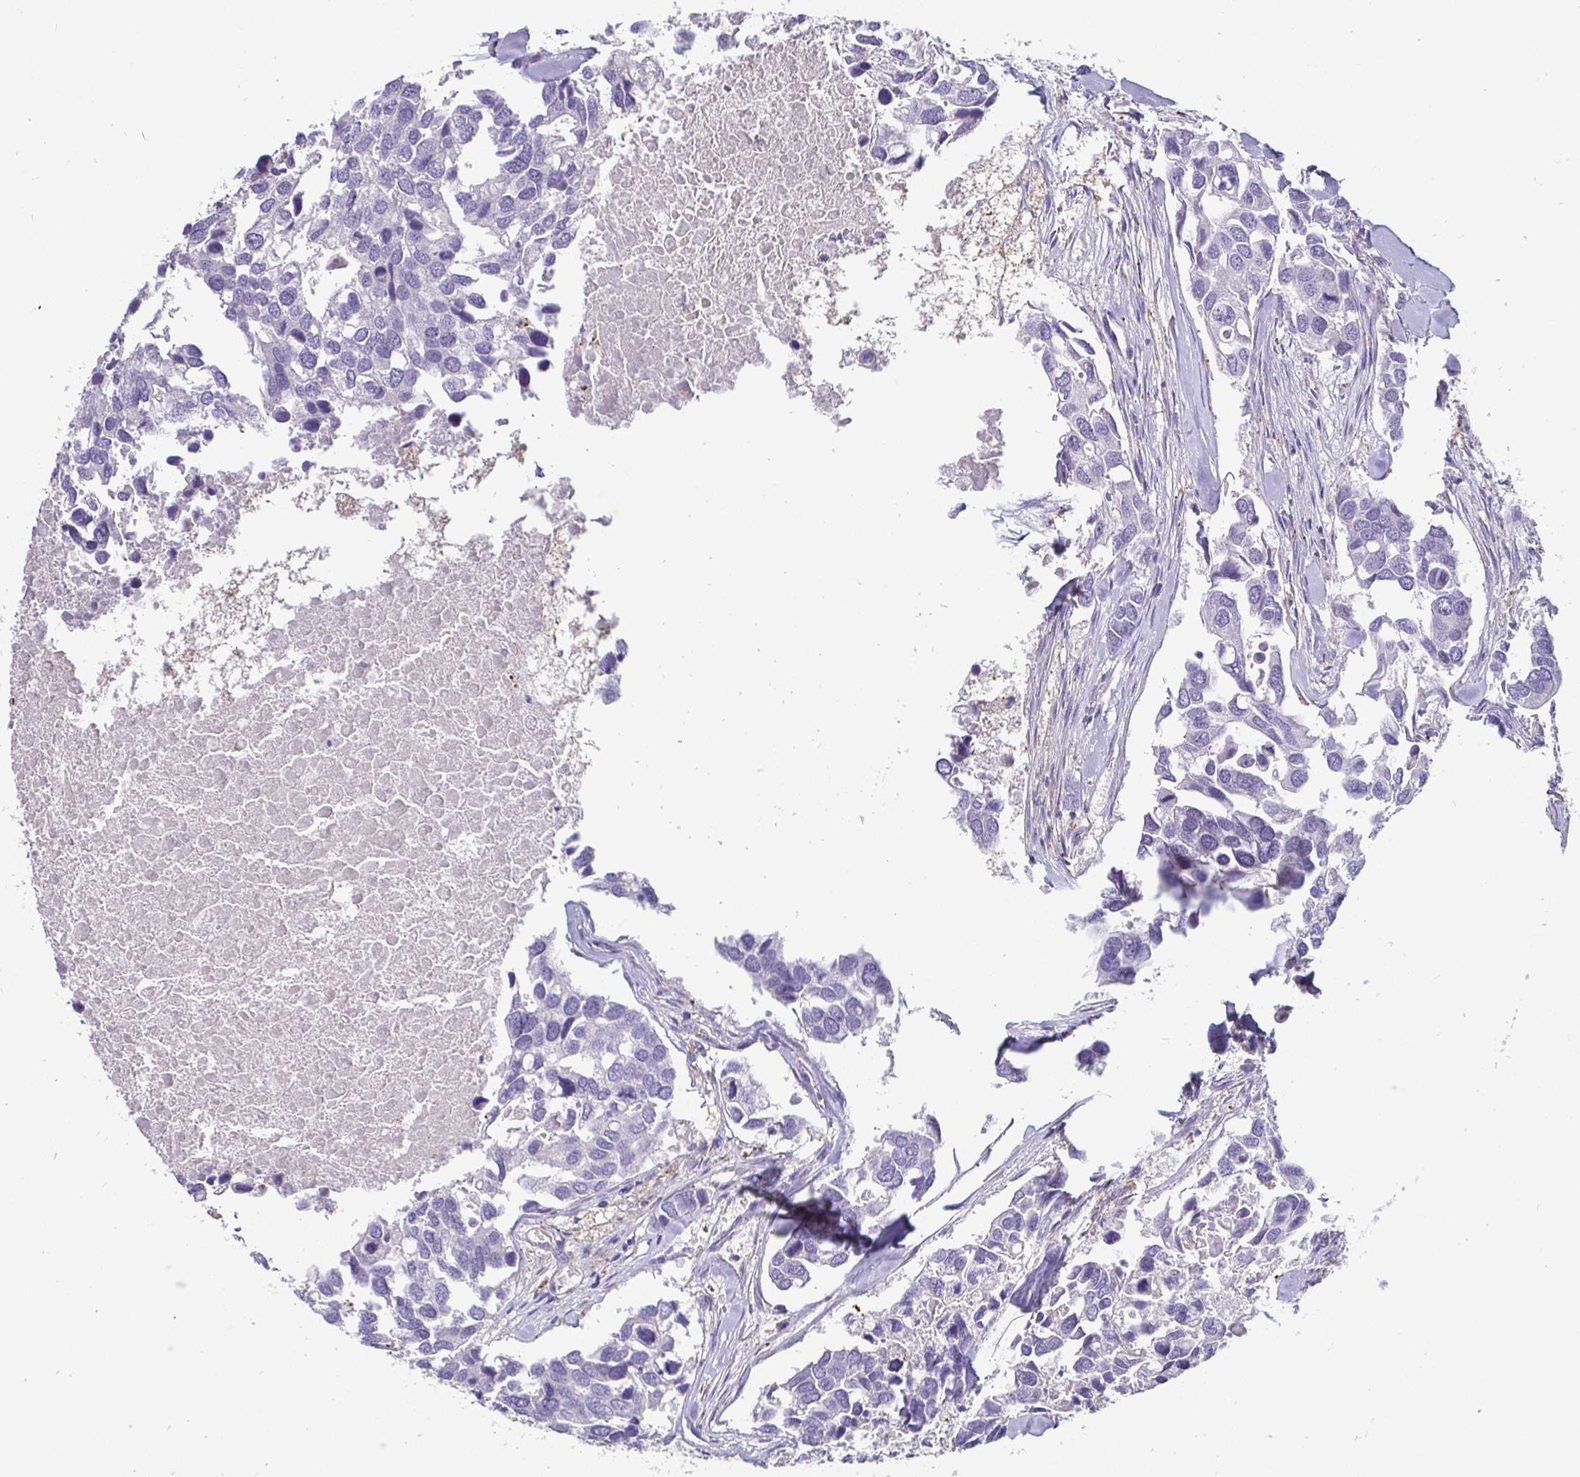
{"staining": {"intensity": "negative", "quantity": "none", "location": "none"}, "tissue": "breast cancer", "cell_type": "Tumor cells", "image_type": "cancer", "snomed": [{"axis": "morphology", "description": "Duct carcinoma"}, {"axis": "topography", "description": "Breast"}], "caption": "This is a photomicrograph of immunohistochemistry staining of breast cancer (infiltrating ductal carcinoma), which shows no positivity in tumor cells. (DAB (3,3'-diaminobenzidine) immunohistochemistry, high magnification).", "gene": "ADAMTS6", "patient": {"sex": "female", "age": 83}}